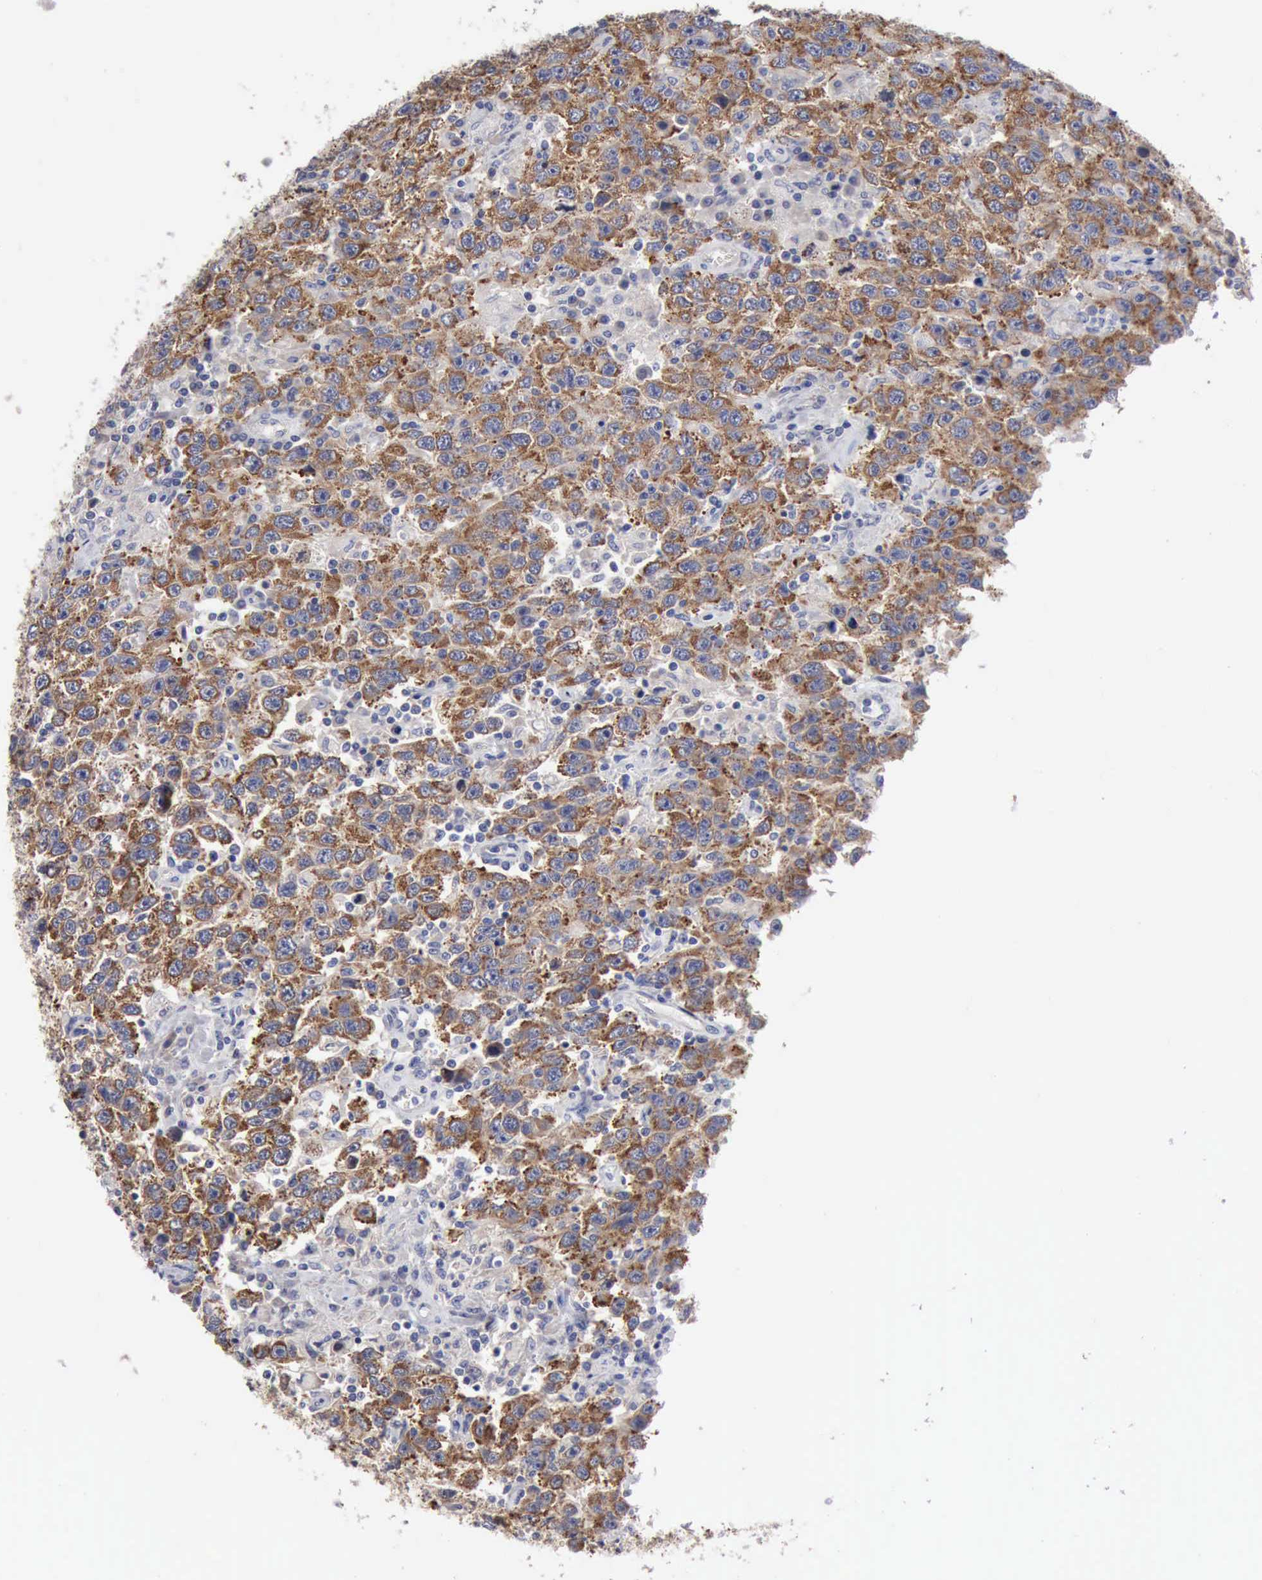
{"staining": {"intensity": "strong", "quantity": ">75%", "location": "cytoplasmic/membranous"}, "tissue": "testis cancer", "cell_type": "Tumor cells", "image_type": "cancer", "snomed": [{"axis": "morphology", "description": "Seminoma, NOS"}, {"axis": "topography", "description": "Testis"}], "caption": "IHC (DAB) staining of human testis seminoma displays strong cytoplasmic/membranous protein staining in about >75% of tumor cells. The staining was performed using DAB (3,3'-diaminobenzidine), with brown indicating positive protein expression. Nuclei are stained blue with hematoxylin.", "gene": "TXLNG", "patient": {"sex": "male", "age": 41}}